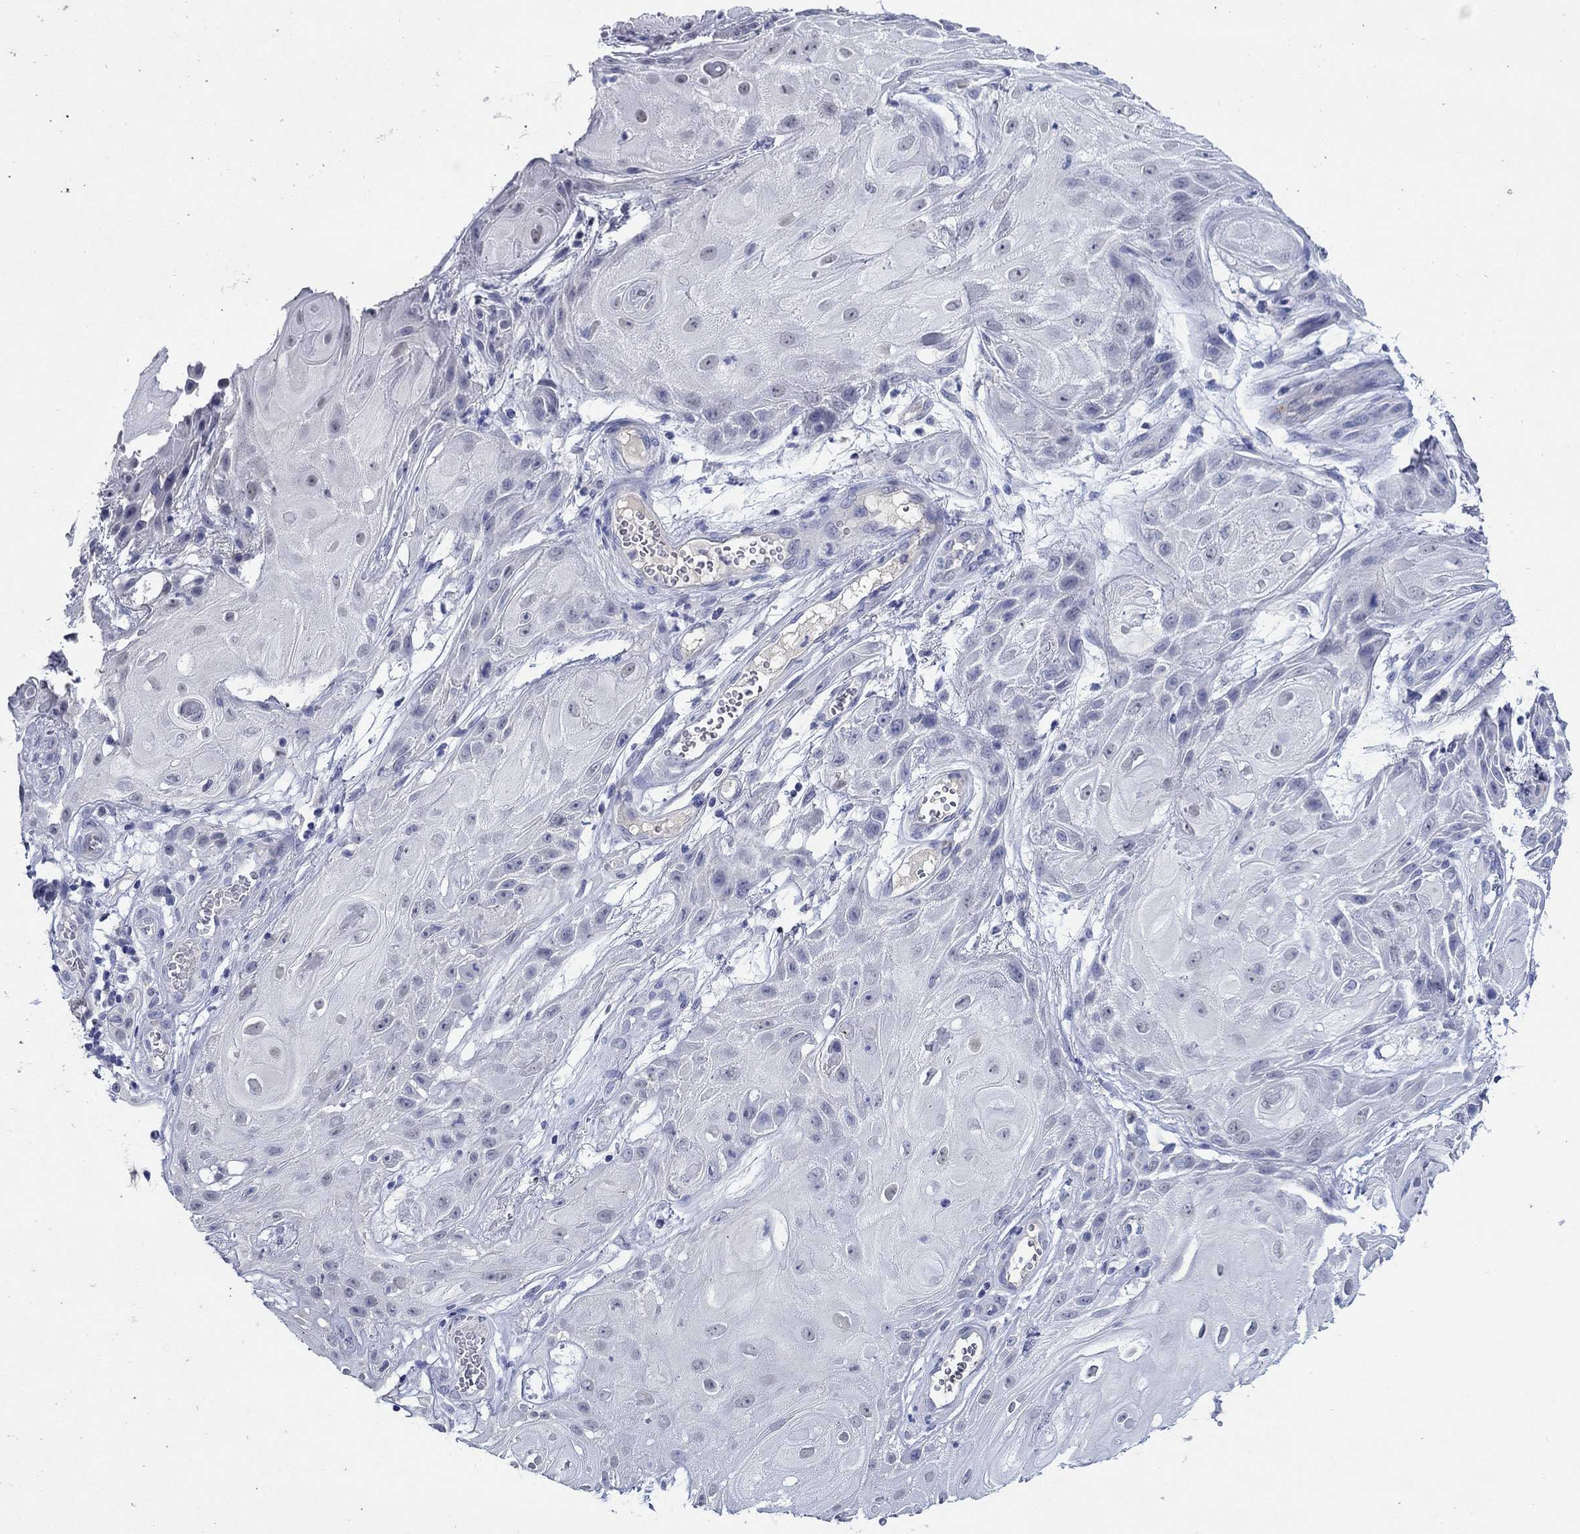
{"staining": {"intensity": "negative", "quantity": "none", "location": "none"}, "tissue": "skin cancer", "cell_type": "Tumor cells", "image_type": "cancer", "snomed": [{"axis": "morphology", "description": "Squamous cell carcinoma, NOS"}, {"axis": "topography", "description": "Skin"}], "caption": "IHC histopathology image of neoplastic tissue: skin cancer stained with DAB displays no significant protein staining in tumor cells.", "gene": "MC2R", "patient": {"sex": "male", "age": 62}}